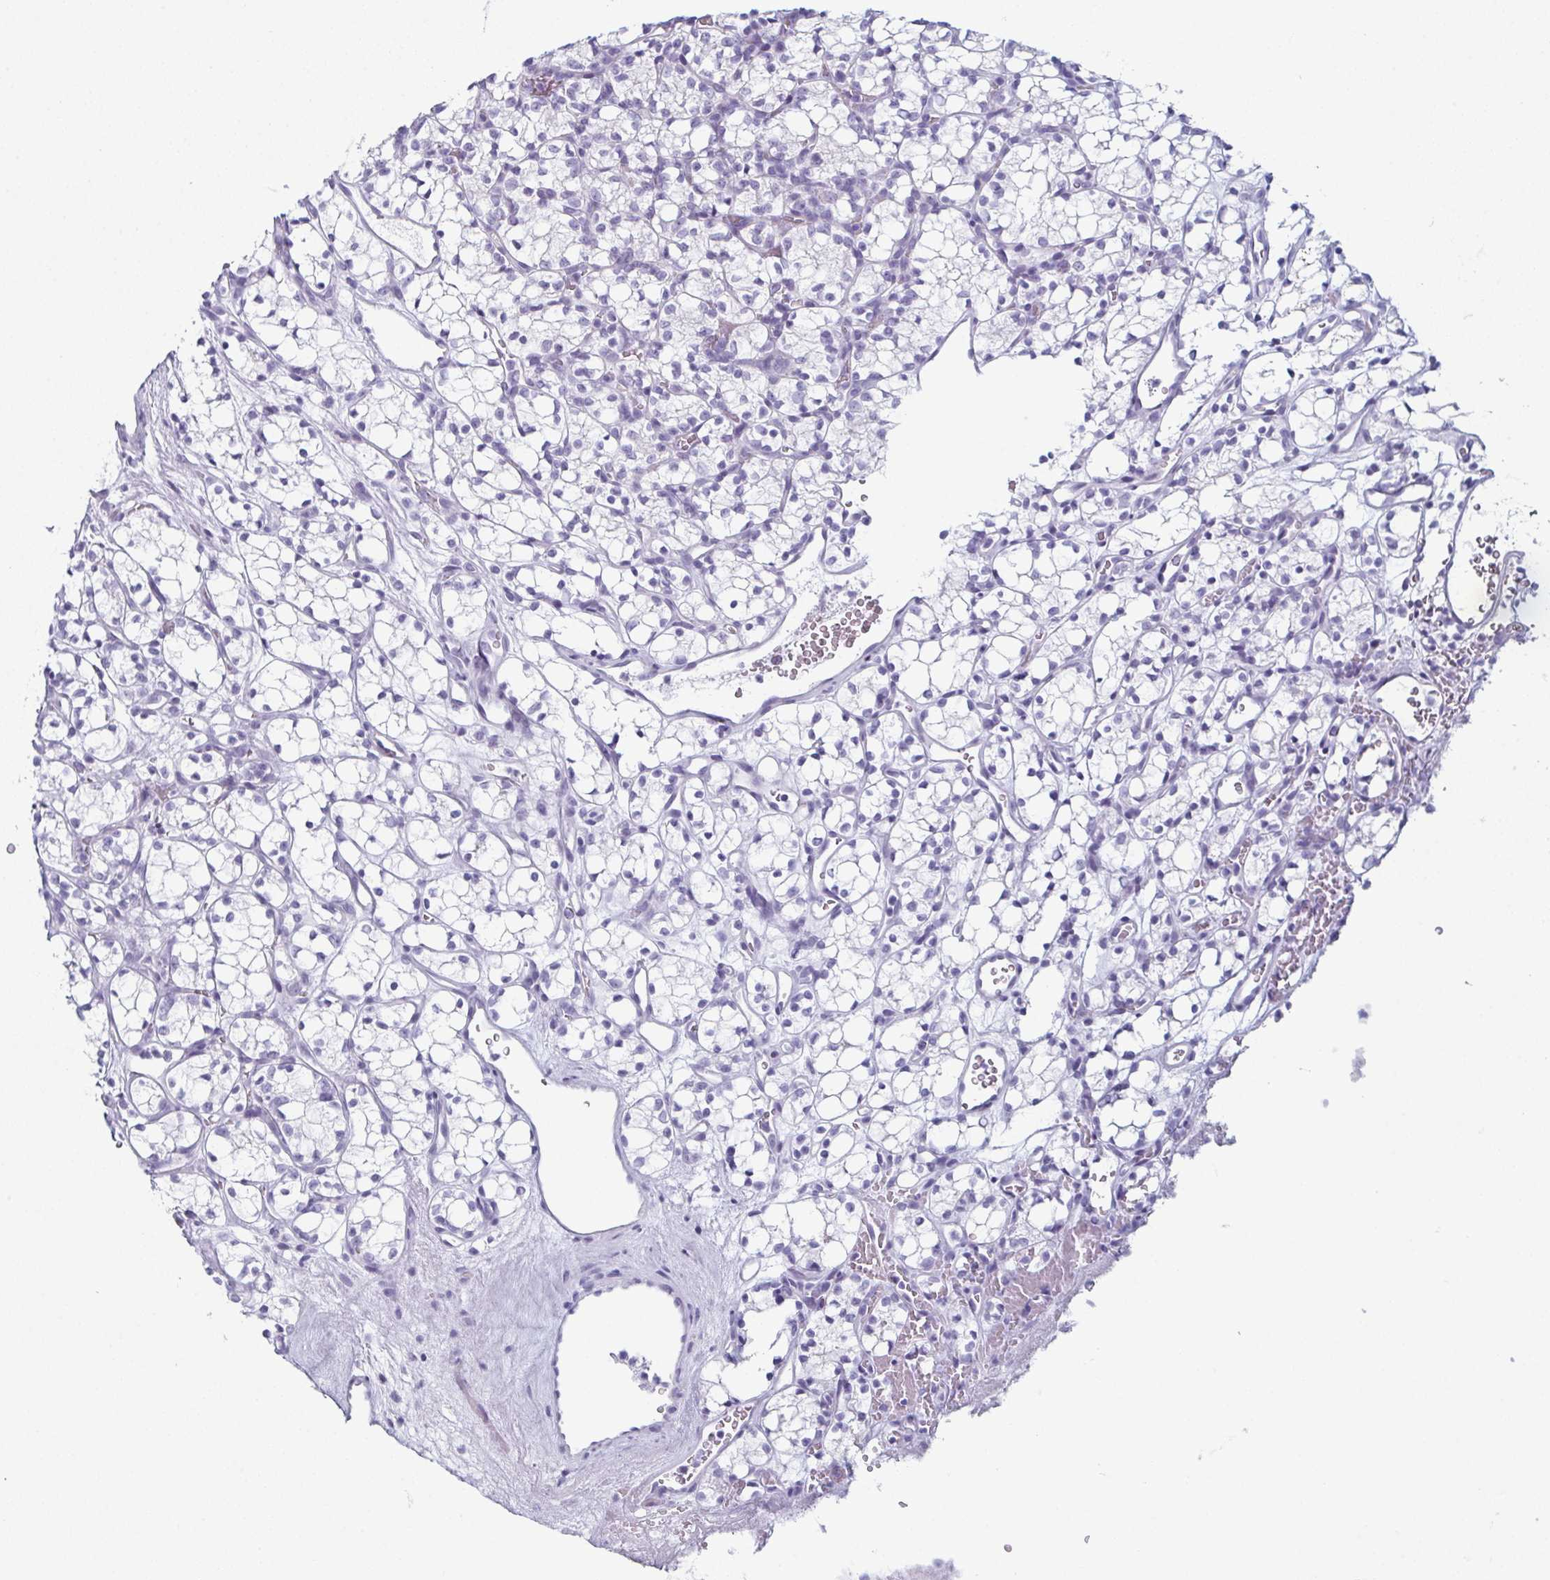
{"staining": {"intensity": "negative", "quantity": "none", "location": "none"}, "tissue": "renal cancer", "cell_type": "Tumor cells", "image_type": "cancer", "snomed": [{"axis": "morphology", "description": "Adenocarcinoma, NOS"}, {"axis": "topography", "description": "Kidney"}], "caption": "A high-resolution photomicrograph shows immunohistochemistry staining of adenocarcinoma (renal), which shows no significant staining in tumor cells. Nuclei are stained in blue.", "gene": "ENKUR", "patient": {"sex": "female", "age": 69}}